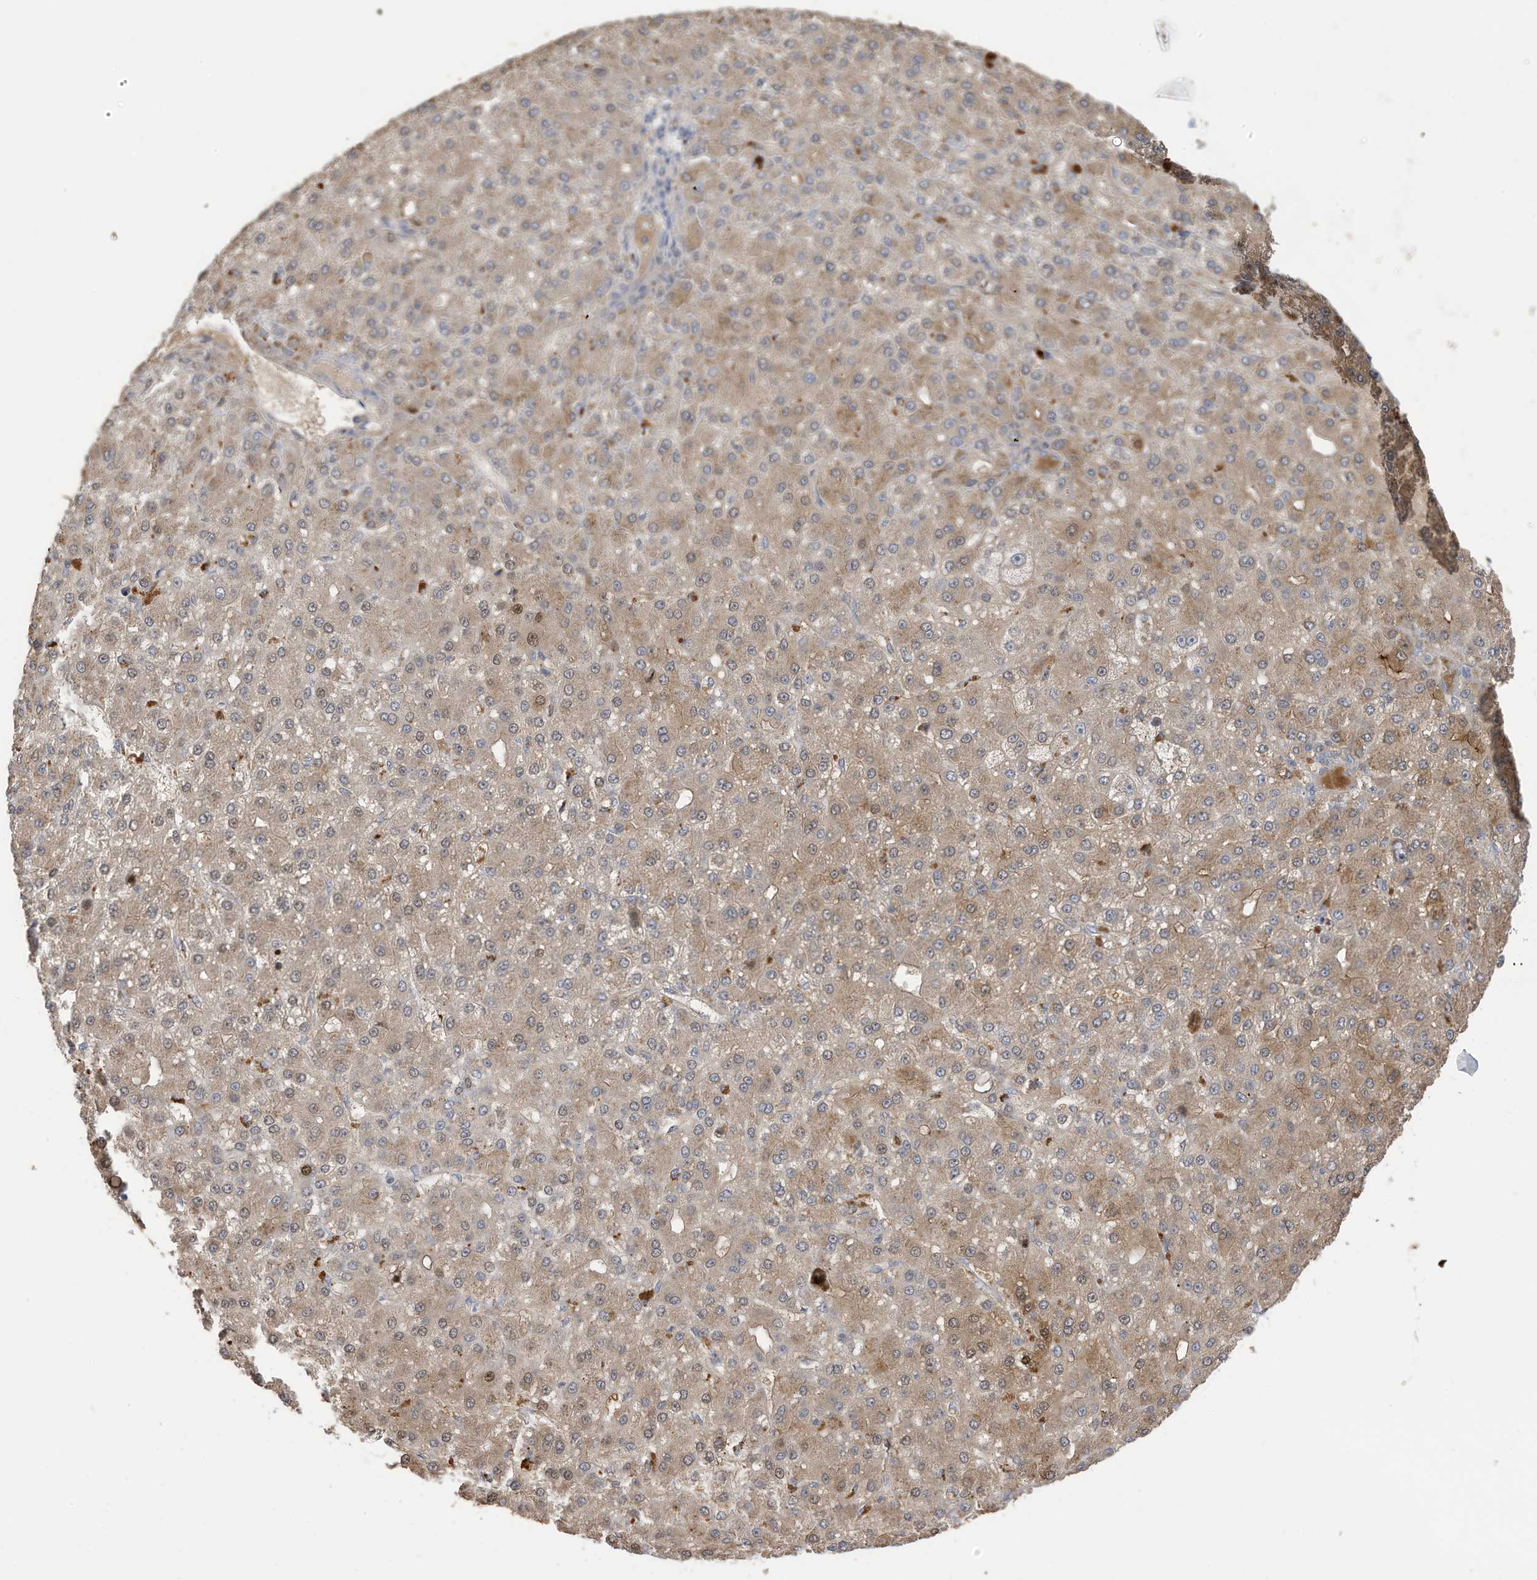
{"staining": {"intensity": "moderate", "quantity": ">75%", "location": "cytoplasmic/membranous,nuclear"}, "tissue": "liver cancer", "cell_type": "Tumor cells", "image_type": "cancer", "snomed": [{"axis": "morphology", "description": "Carcinoma, Hepatocellular, NOS"}, {"axis": "topography", "description": "Liver"}], "caption": "Immunohistochemistry photomicrograph of neoplastic tissue: hepatocellular carcinoma (liver) stained using IHC demonstrates medium levels of moderate protein expression localized specifically in the cytoplasmic/membranous and nuclear of tumor cells, appearing as a cytoplasmic/membranous and nuclear brown color.", "gene": "REC8", "patient": {"sex": "male", "age": 67}}